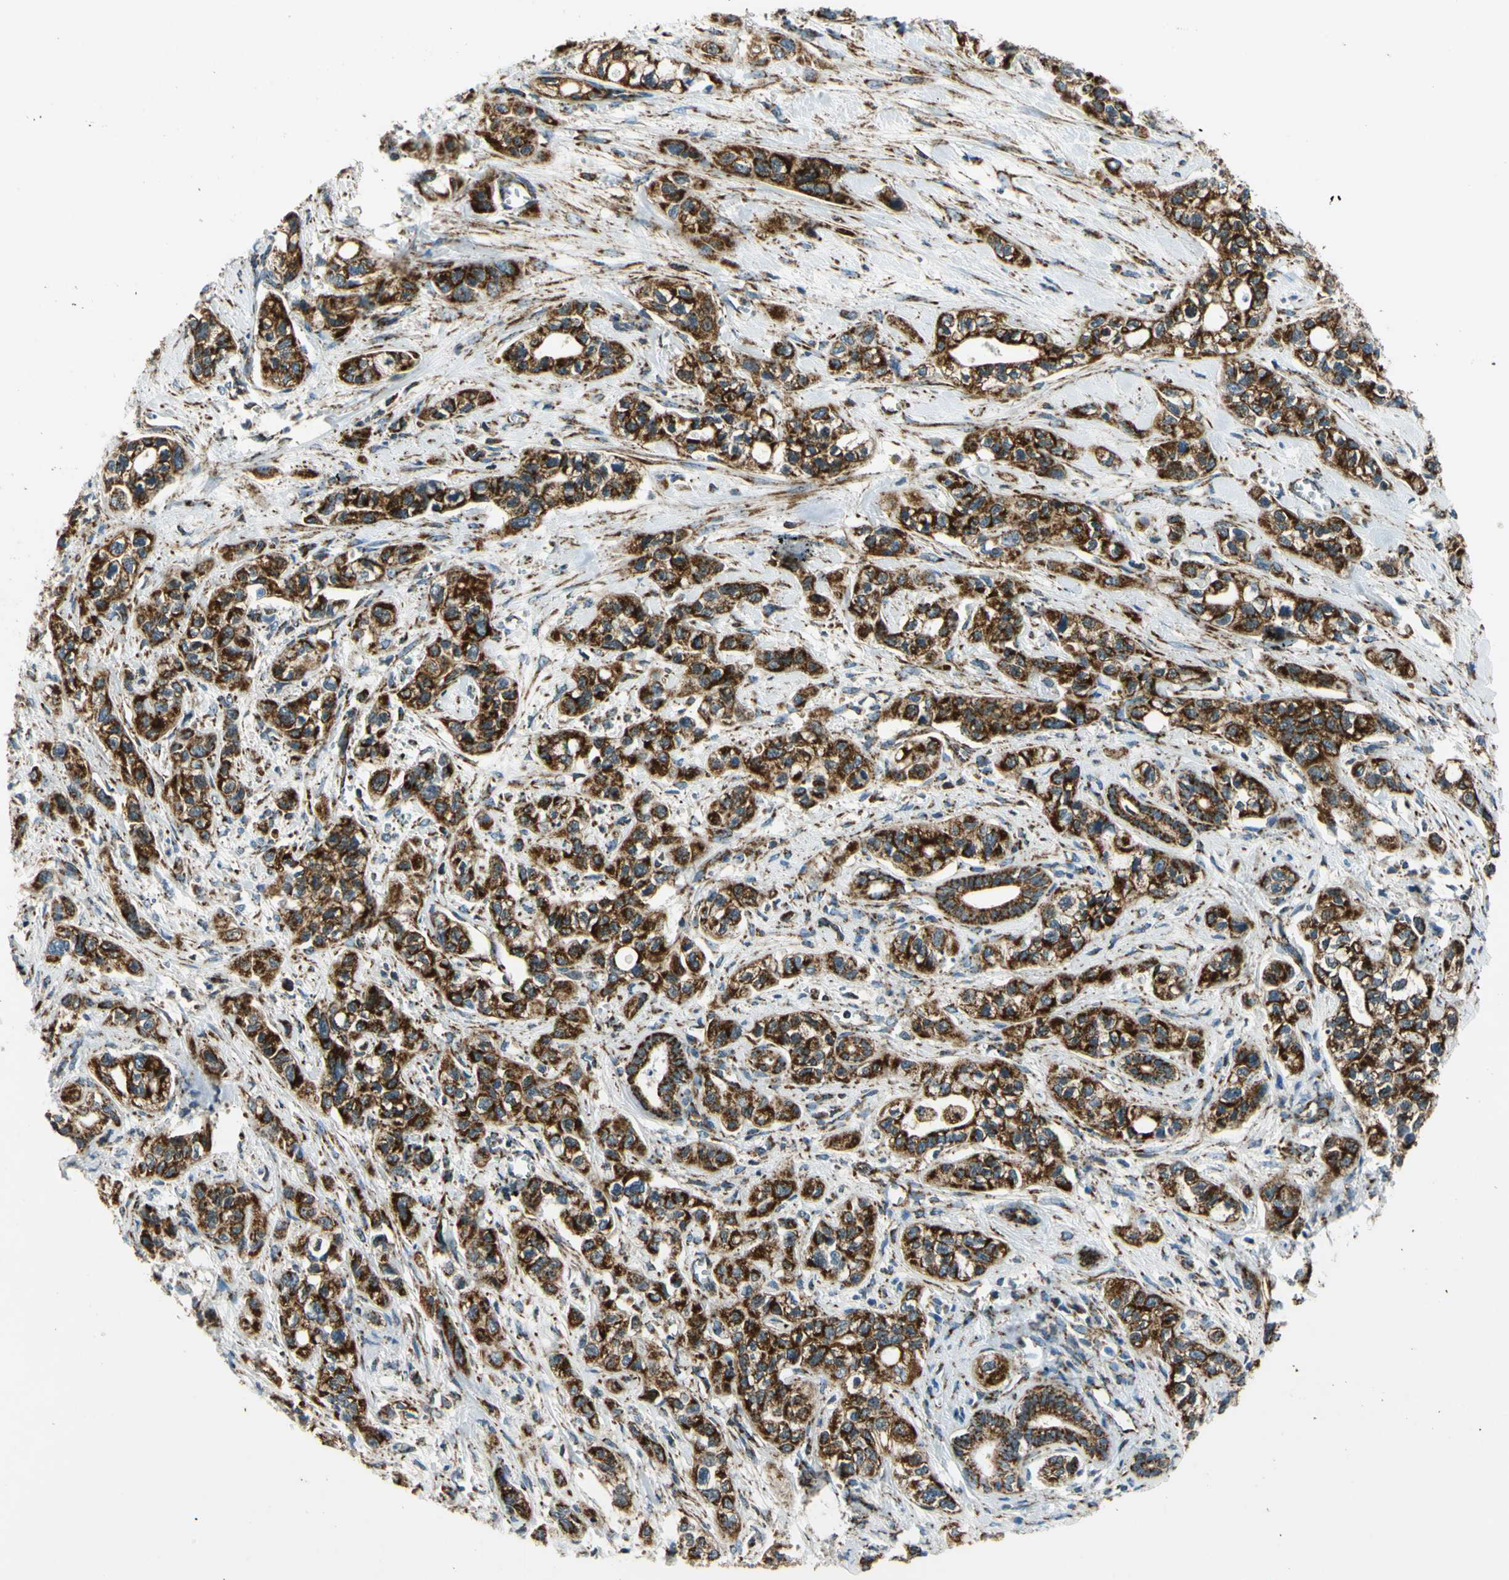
{"staining": {"intensity": "strong", "quantity": ">75%", "location": "cytoplasmic/membranous"}, "tissue": "pancreatic cancer", "cell_type": "Tumor cells", "image_type": "cancer", "snomed": [{"axis": "morphology", "description": "Adenocarcinoma, NOS"}, {"axis": "topography", "description": "Pancreas"}], "caption": "About >75% of tumor cells in pancreatic cancer reveal strong cytoplasmic/membranous protein expression as visualized by brown immunohistochemical staining.", "gene": "MAVS", "patient": {"sex": "male", "age": 74}}